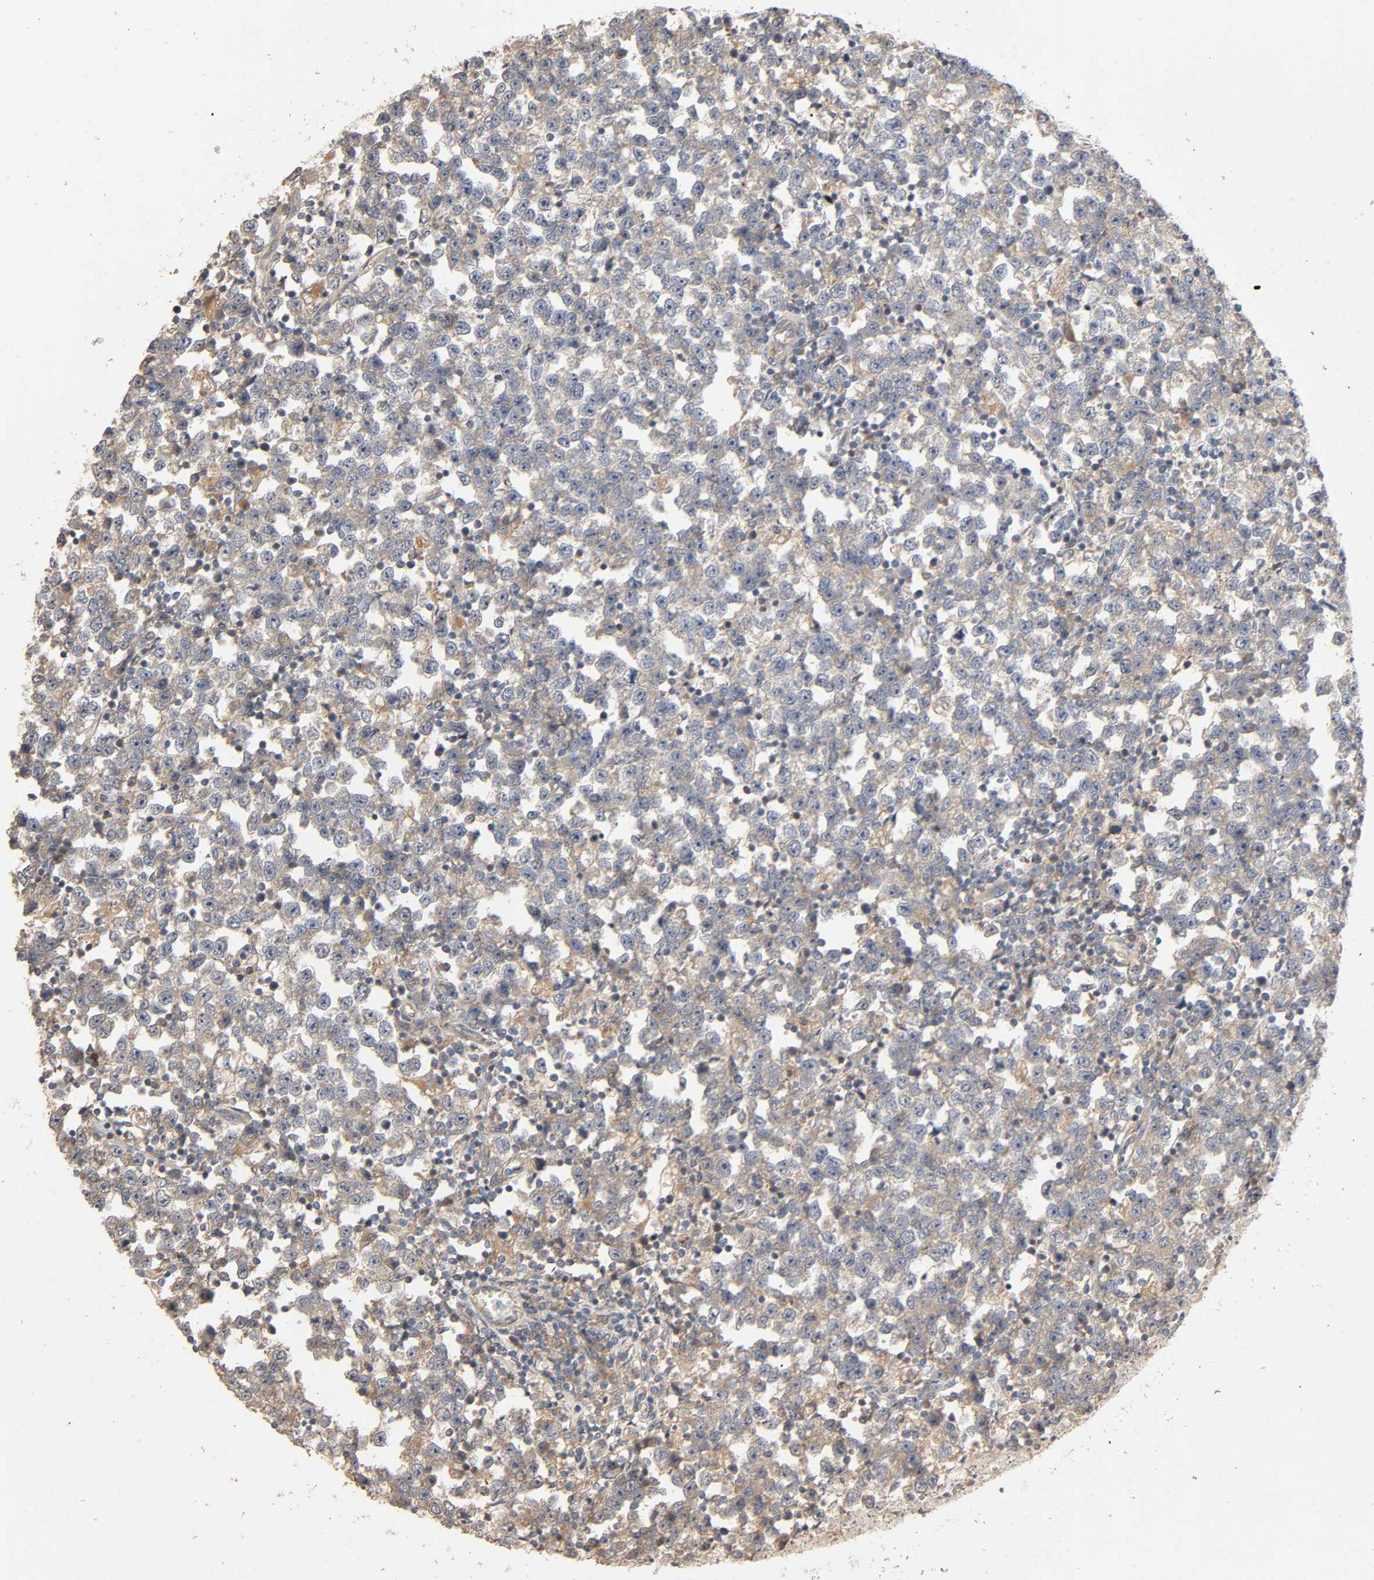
{"staining": {"intensity": "weak", "quantity": "<25%", "location": "cytoplasmic/membranous"}, "tissue": "testis cancer", "cell_type": "Tumor cells", "image_type": "cancer", "snomed": [{"axis": "morphology", "description": "Seminoma, NOS"}, {"axis": "topography", "description": "Testis"}], "caption": "Tumor cells show no significant positivity in testis cancer. (DAB immunohistochemistry with hematoxylin counter stain).", "gene": "SGSM1", "patient": {"sex": "male", "age": 43}}